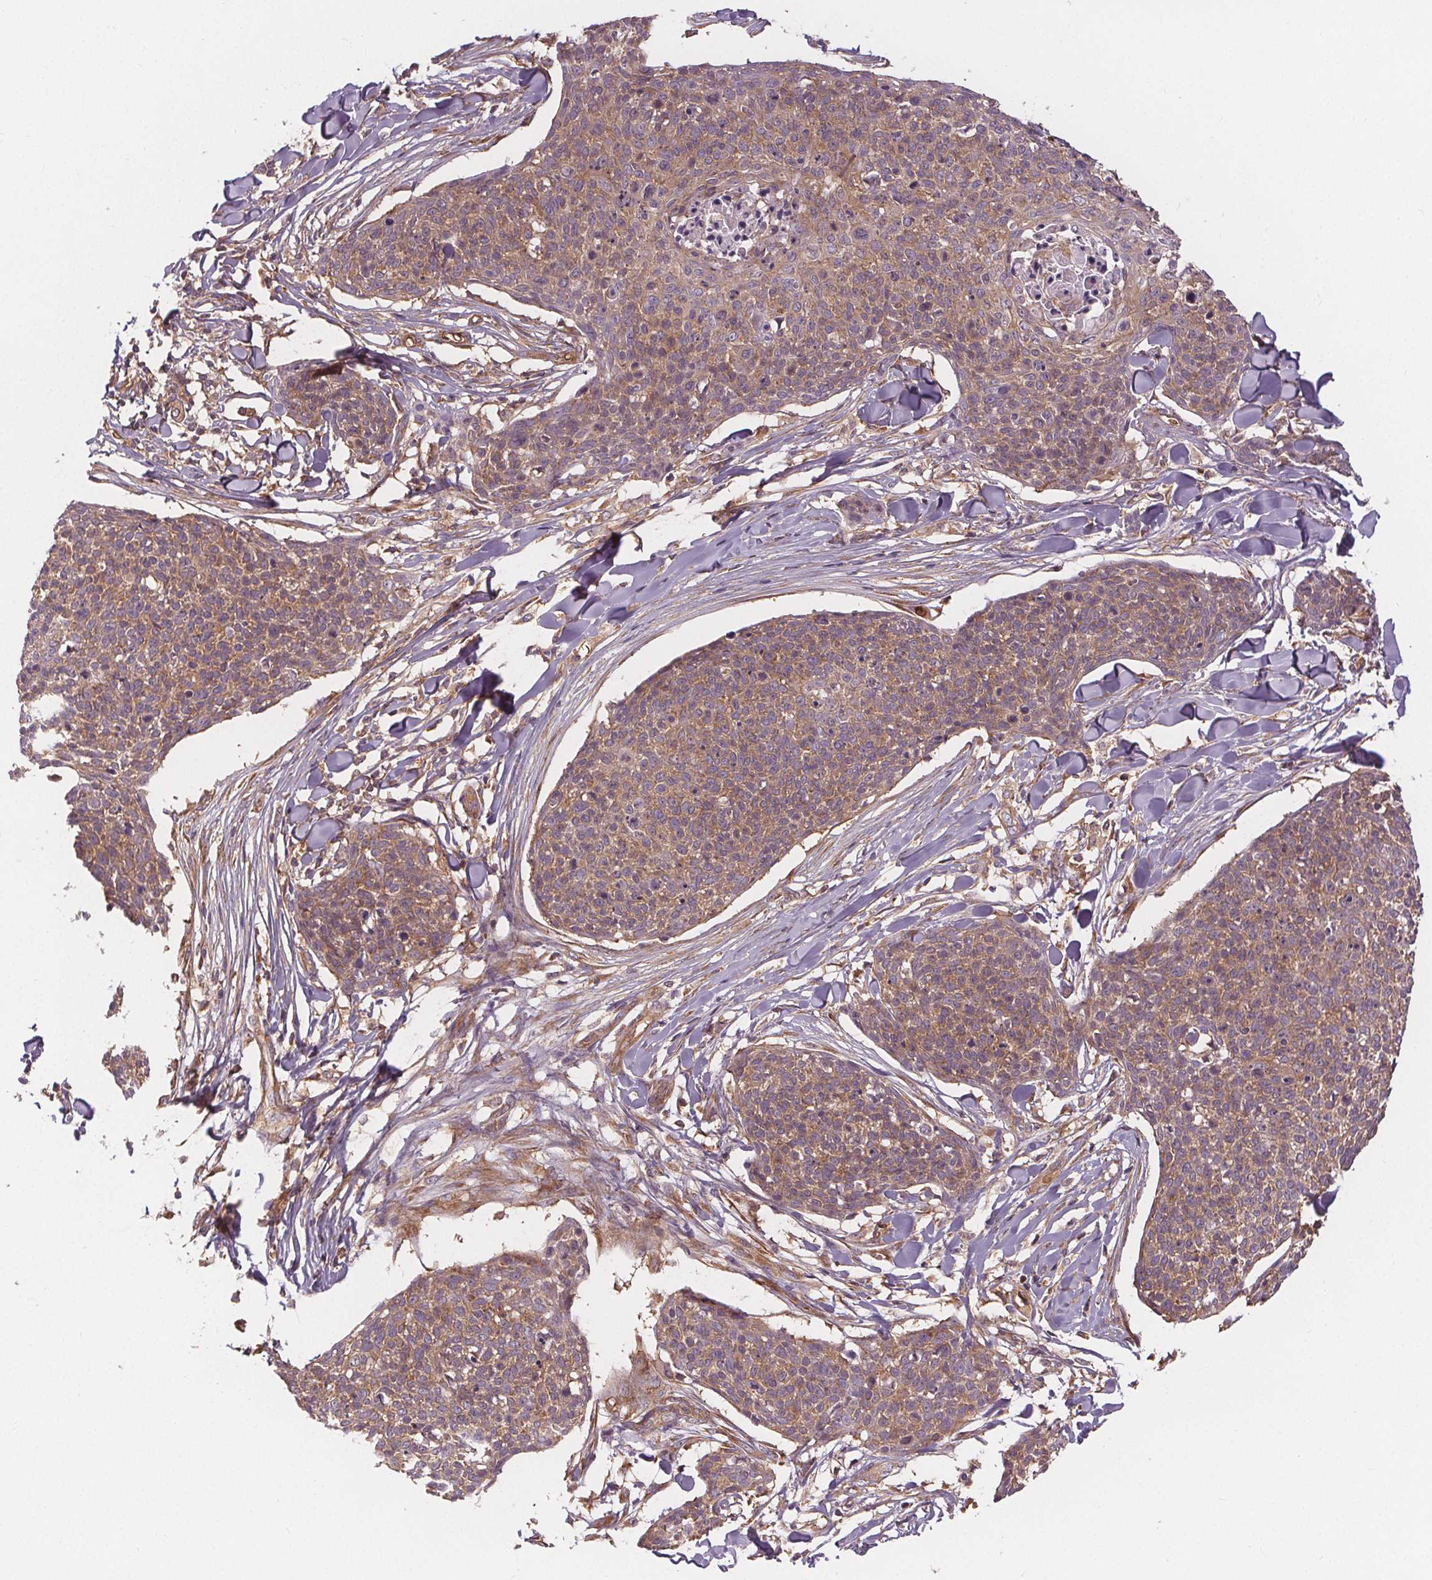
{"staining": {"intensity": "moderate", "quantity": ">75%", "location": "cytoplasmic/membranous"}, "tissue": "skin cancer", "cell_type": "Tumor cells", "image_type": "cancer", "snomed": [{"axis": "morphology", "description": "Squamous cell carcinoma, NOS"}, {"axis": "topography", "description": "Skin"}, {"axis": "topography", "description": "Vulva"}], "caption": "This micrograph demonstrates immunohistochemistry staining of skin squamous cell carcinoma, with medium moderate cytoplasmic/membranous positivity in about >75% of tumor cells.", "gene": "EIF3D", "patient": {"sex": "female", "age": 75}}